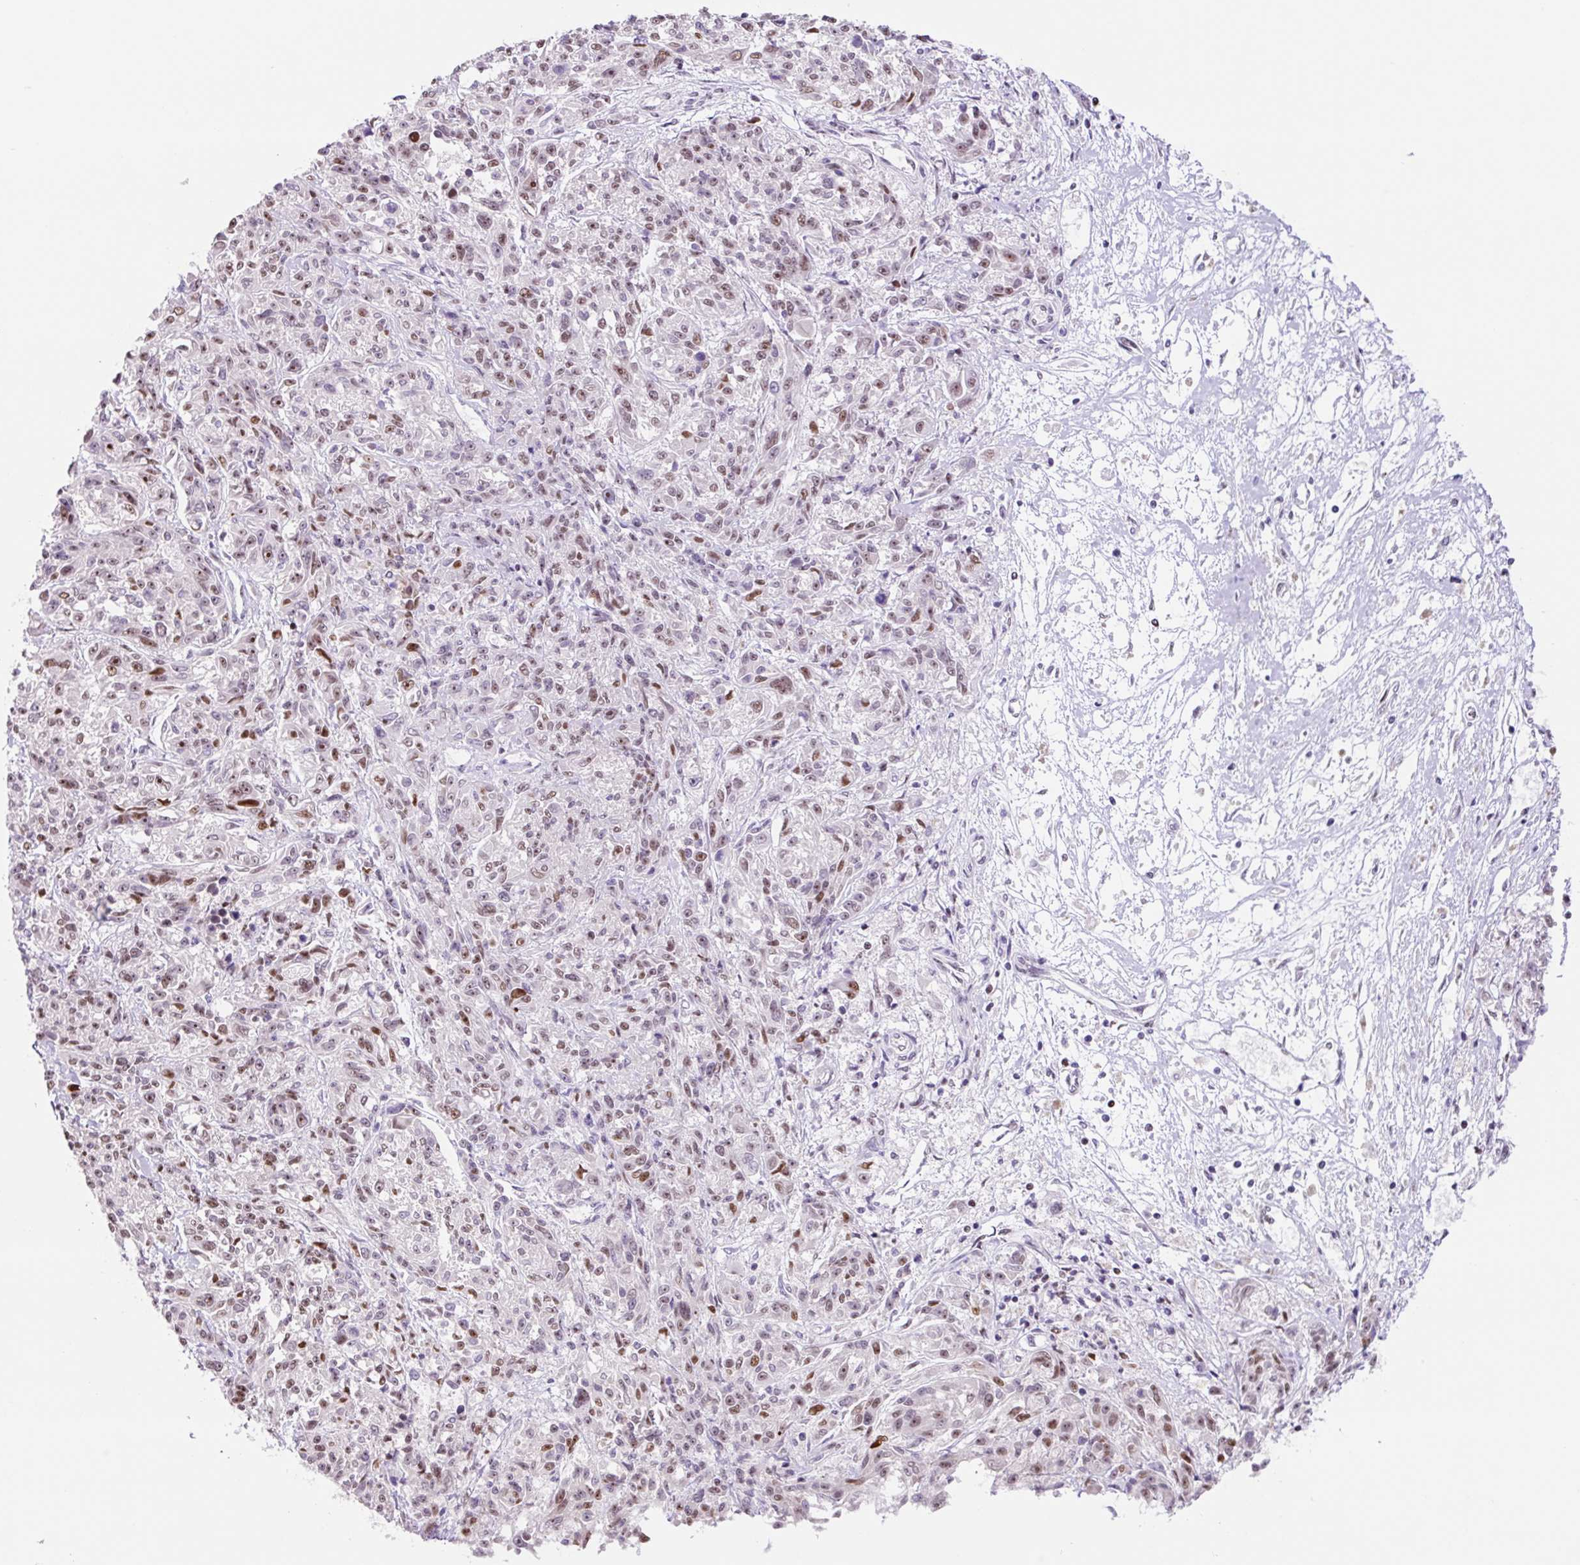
{"staining": {"intensity": "moderate", "quantity": "<25%", "location": "nuclear"}, "tissue": "melanoma", "cell_type": "Tumor cells", "image_type": "cancer", "snomed": [{"axis": "morphology", "description": "Malignant melanoma, NOS"}, {"axis": "topography", "description": "Skin"}], "caption": "Approximately <25% of tumor cells in human malignant melanoma reveal moderate nuclear protein expression as visualized by brown immunohistochemical staining.", "gene": "TAF1A", "patient": {"sex": "male", "age": 53}}